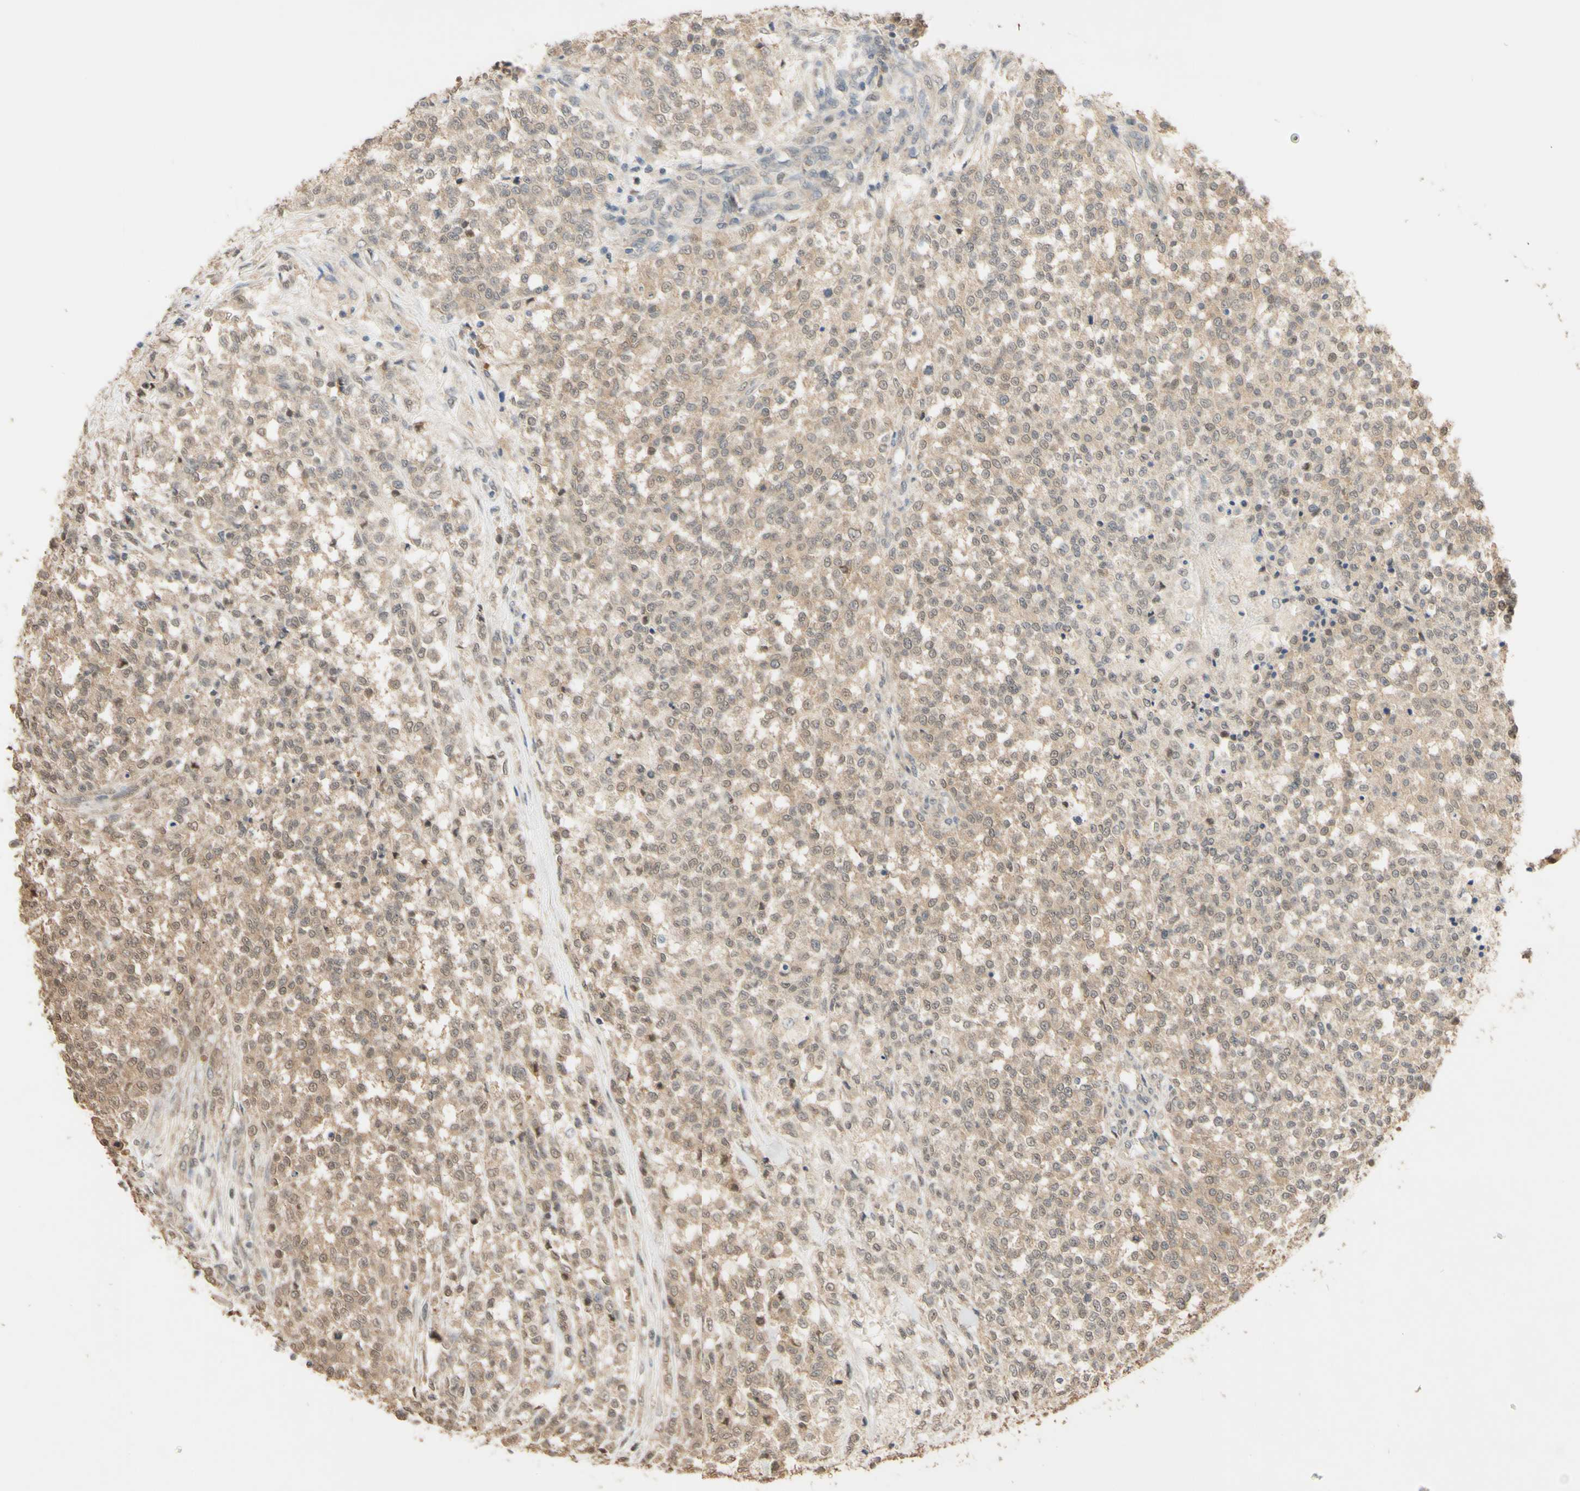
{"staining": {"intensity": "weak", "quantity": ">75%", "location": "cytoplasmic/membranous"}, "tissue": "testis cancer", "cell_type": "Tumor cells", "image_type": "cancer", "snomed": [{"axis": "morphology", "description": "Seminoma, NOS"}, {"axis": "topography", "description": "Testis"}], "caption": "Testis cancer was stained to show a protein in brown. There is low levels of weak cytoplasmic/membranous expression in approximately >75% of tumor cells.", "gene": "SMIM19", "patient": {"sex": "male", "age": 59}}